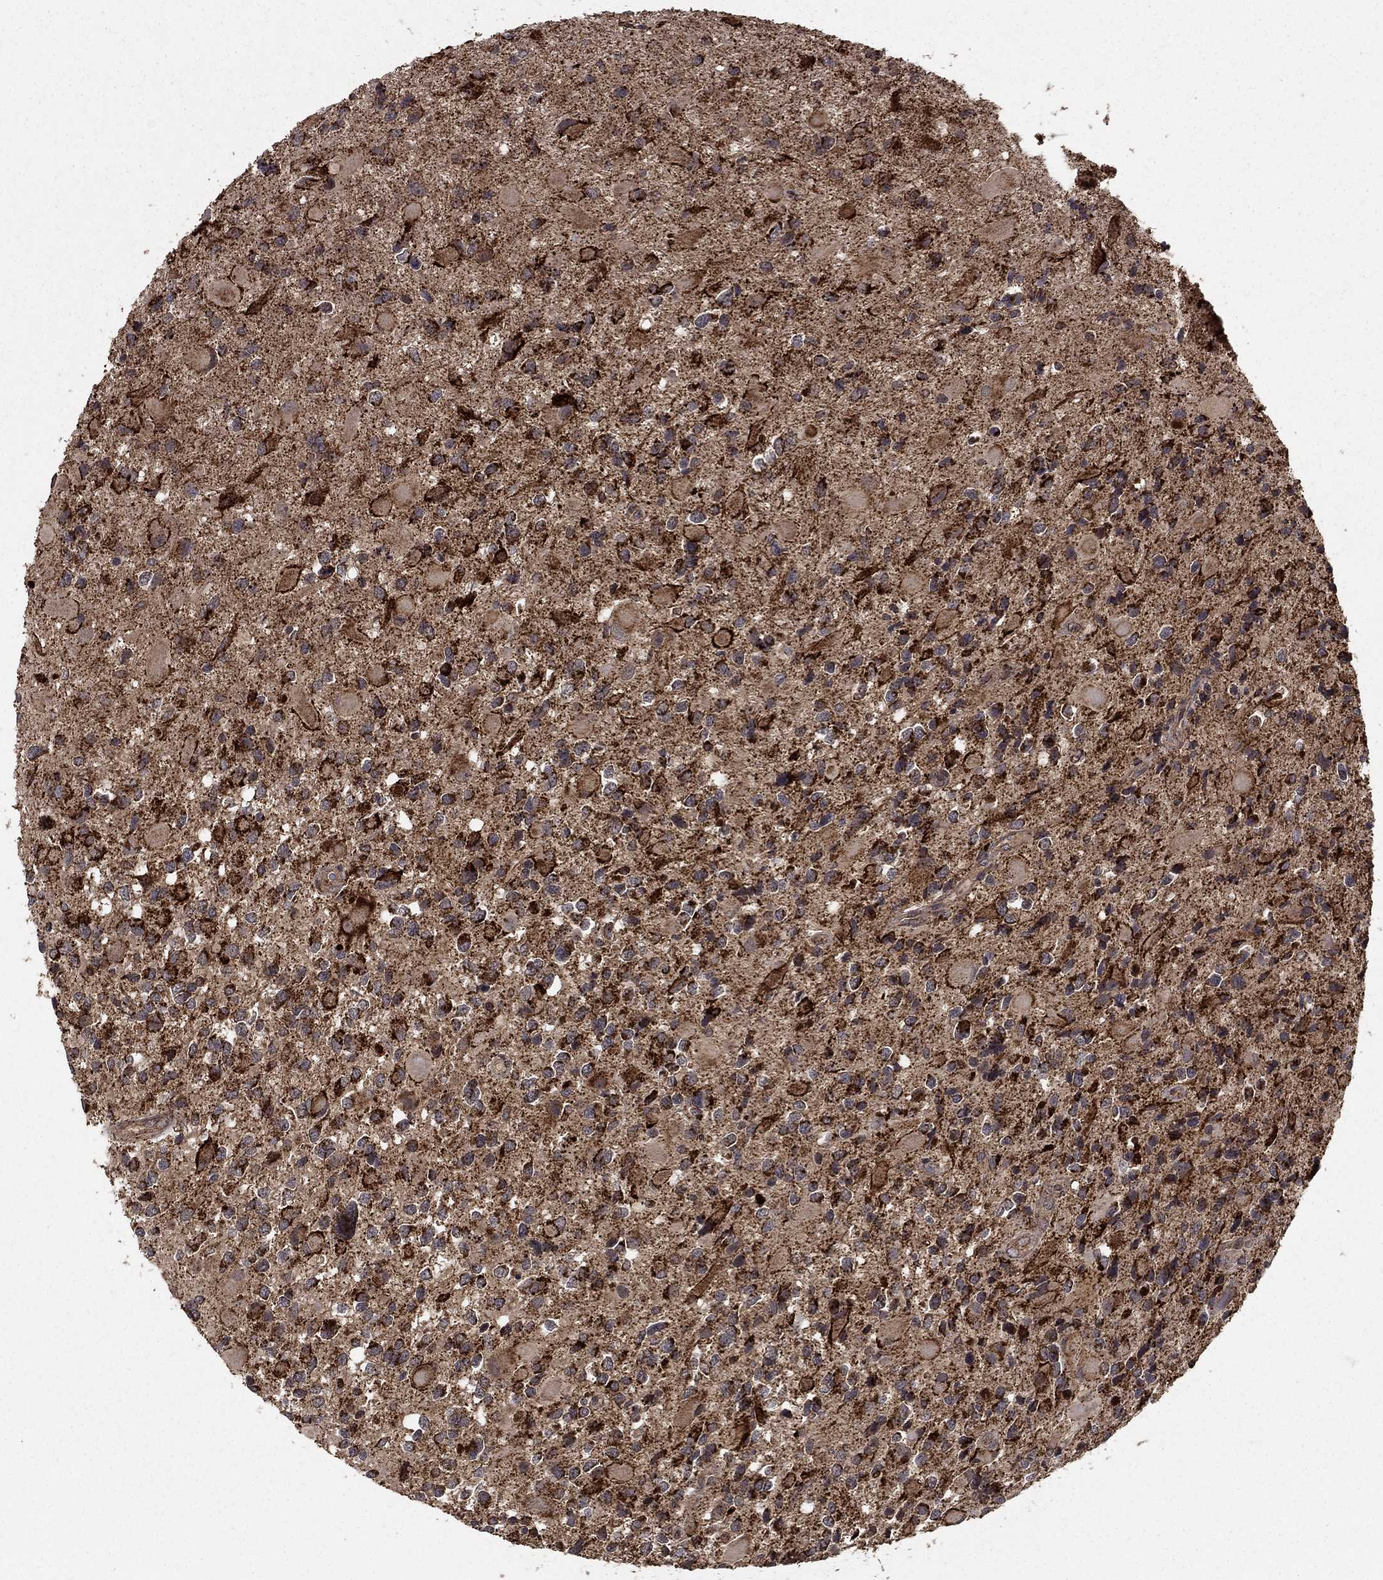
{"staining": {"intensity": "strong", "quantity": ">75%", "location": "cytoplasmic/membranous"}, "tissue": "glioma", "cell_type": "Tumor cells", "image_type": "cancer", "snomed": [{"axis": "morphology", "description": "Glioma, malignant, Low grade"}, {"axis": "topography", "description": "Brain"}], "caption": "The micrograph displays immunohistochemical staining of malignant glioma (low-grade). There is strong cytoplasmic/membranous staining is present in about >75% of tumor cells. (DAB (3,3'-diaminobenzidine) = brown stain, brightfield microscopy at high magnification).", "gene": "GCSH", "patient": {"sex": "female", "age": 32}}